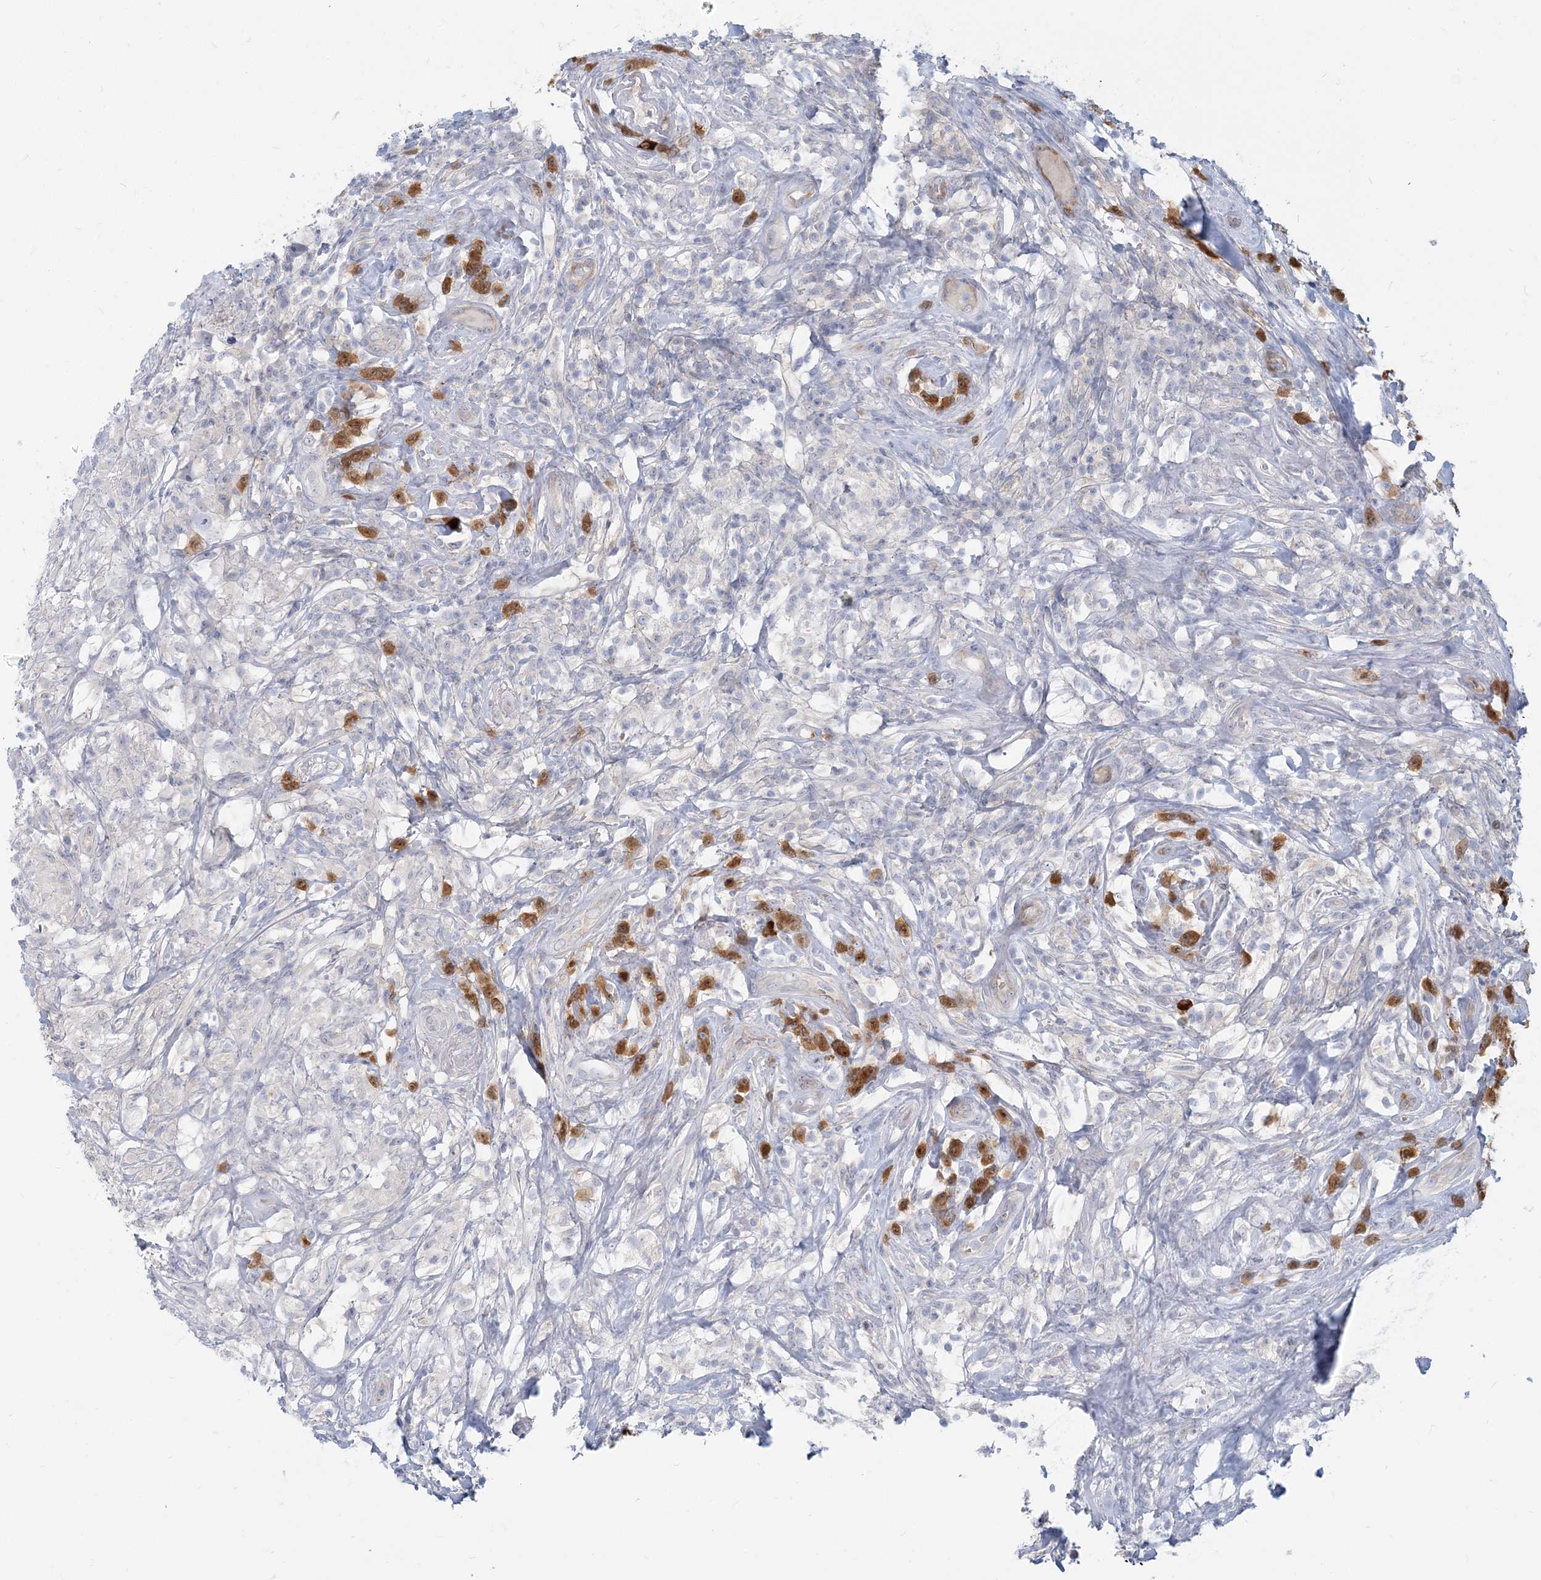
{"staining": {"intensity": "negative", "quantity": "none", "location": "none"}, "tissue": "testis cancer", "cell_type": "Tumor cells", "image_type": "cancer", "snomed": [{"axis": "morphology", "description": "Seminoma, NOS"}, {"axis": "topography", "description": "Testis"}], "caption": "A high-resolution histopathology image shows immunohistochemistry (IHC) staining of testis cancer, which demonstrates no significant expression in tumor cells.", "gene": "GMPPA", "patient": {"sex": "male", "age": 49}}